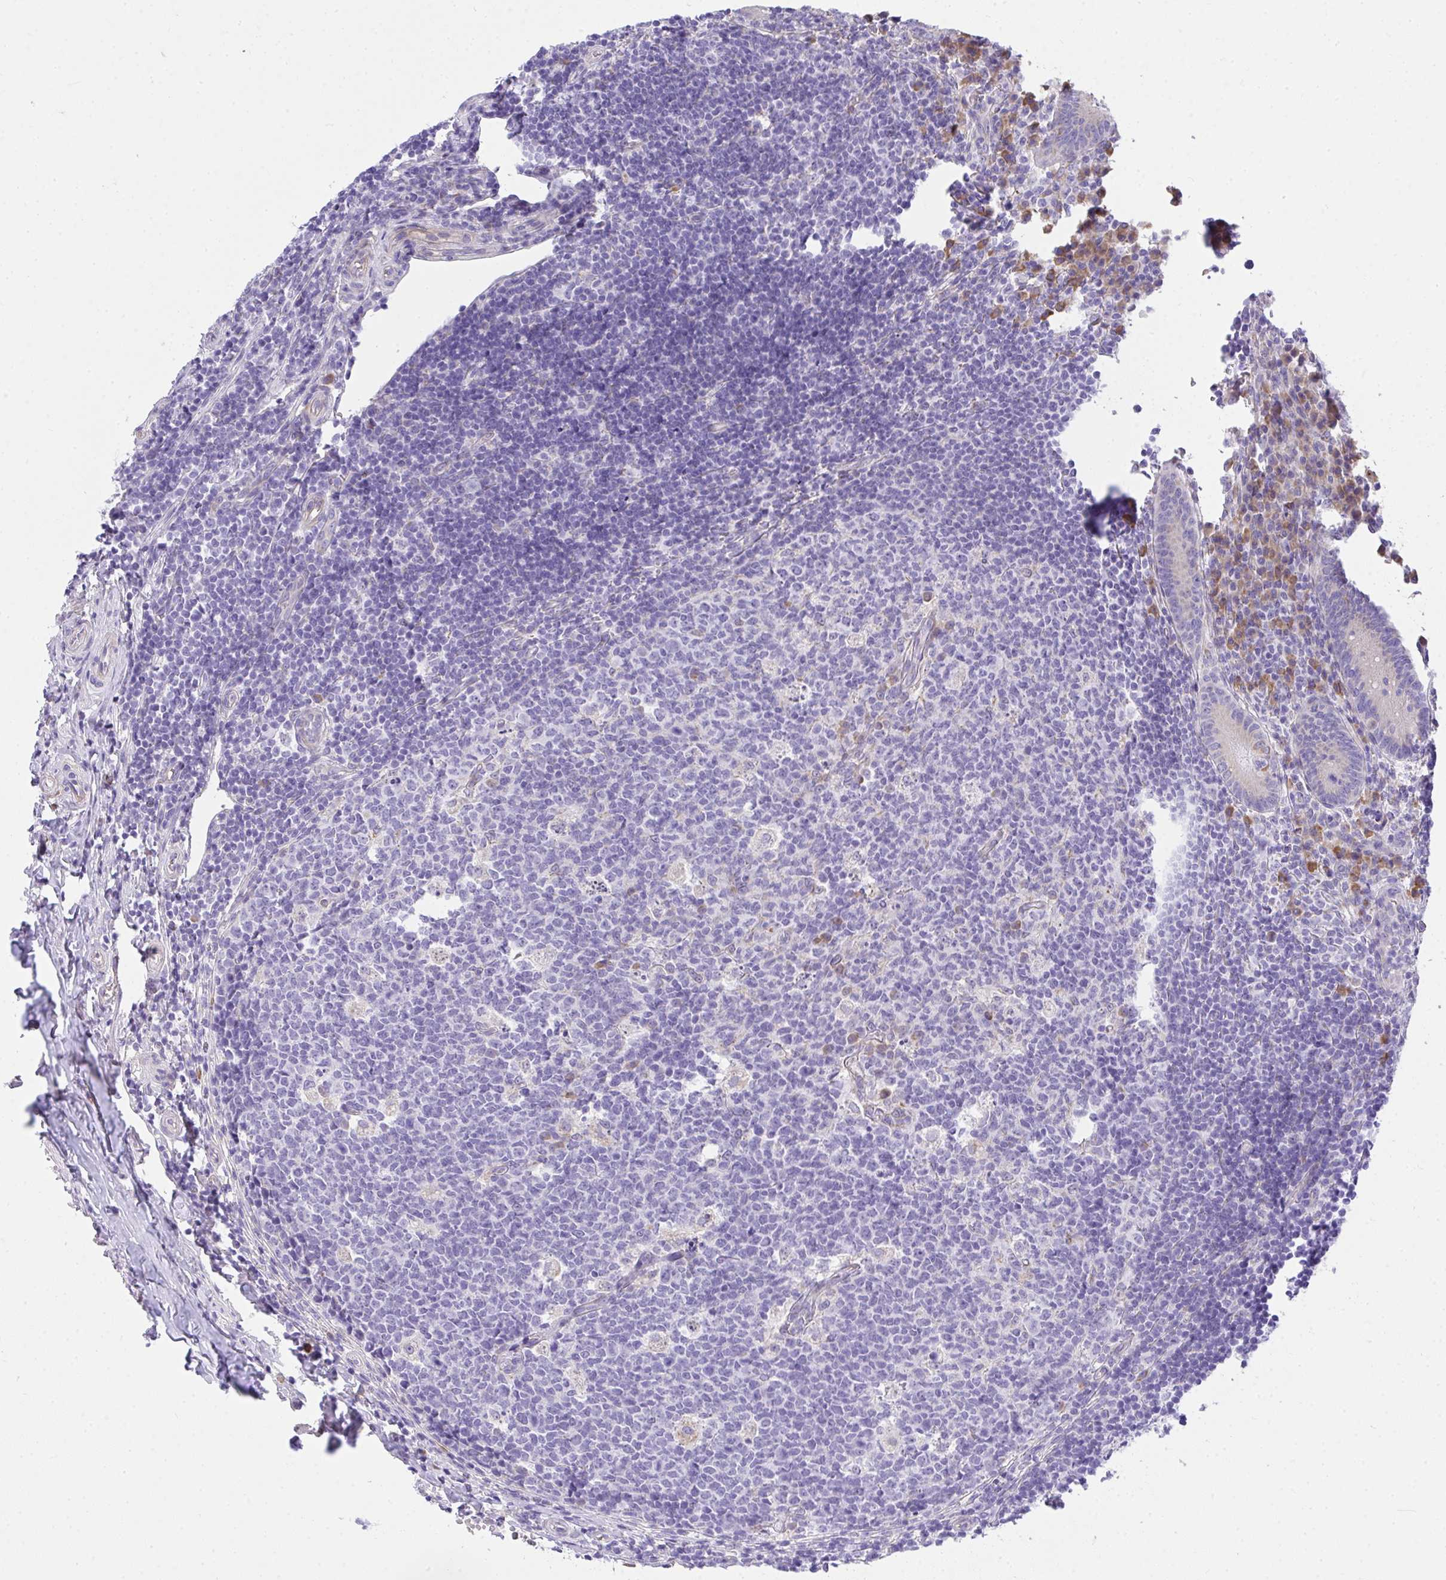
{"staining": {"intensity": "weak", "quantity": "<25%", "location": "cytoplasmic/membranous"}, "tissue": "appendix", "cell_type": "Glandular cells", "image_type": "normal", "snomed": [{"axis": "morphology", "description": "Normal tissue, NOS"}, {"axis": "topography", "description": "Appendix"}], "caption": "Micrograph shows no protein positivity in glandular cells of unremarkable appendix. Nuclei are stained in blue.", "gene": "ADRA2C", "patient": {"sex": "male", "age": 18}}